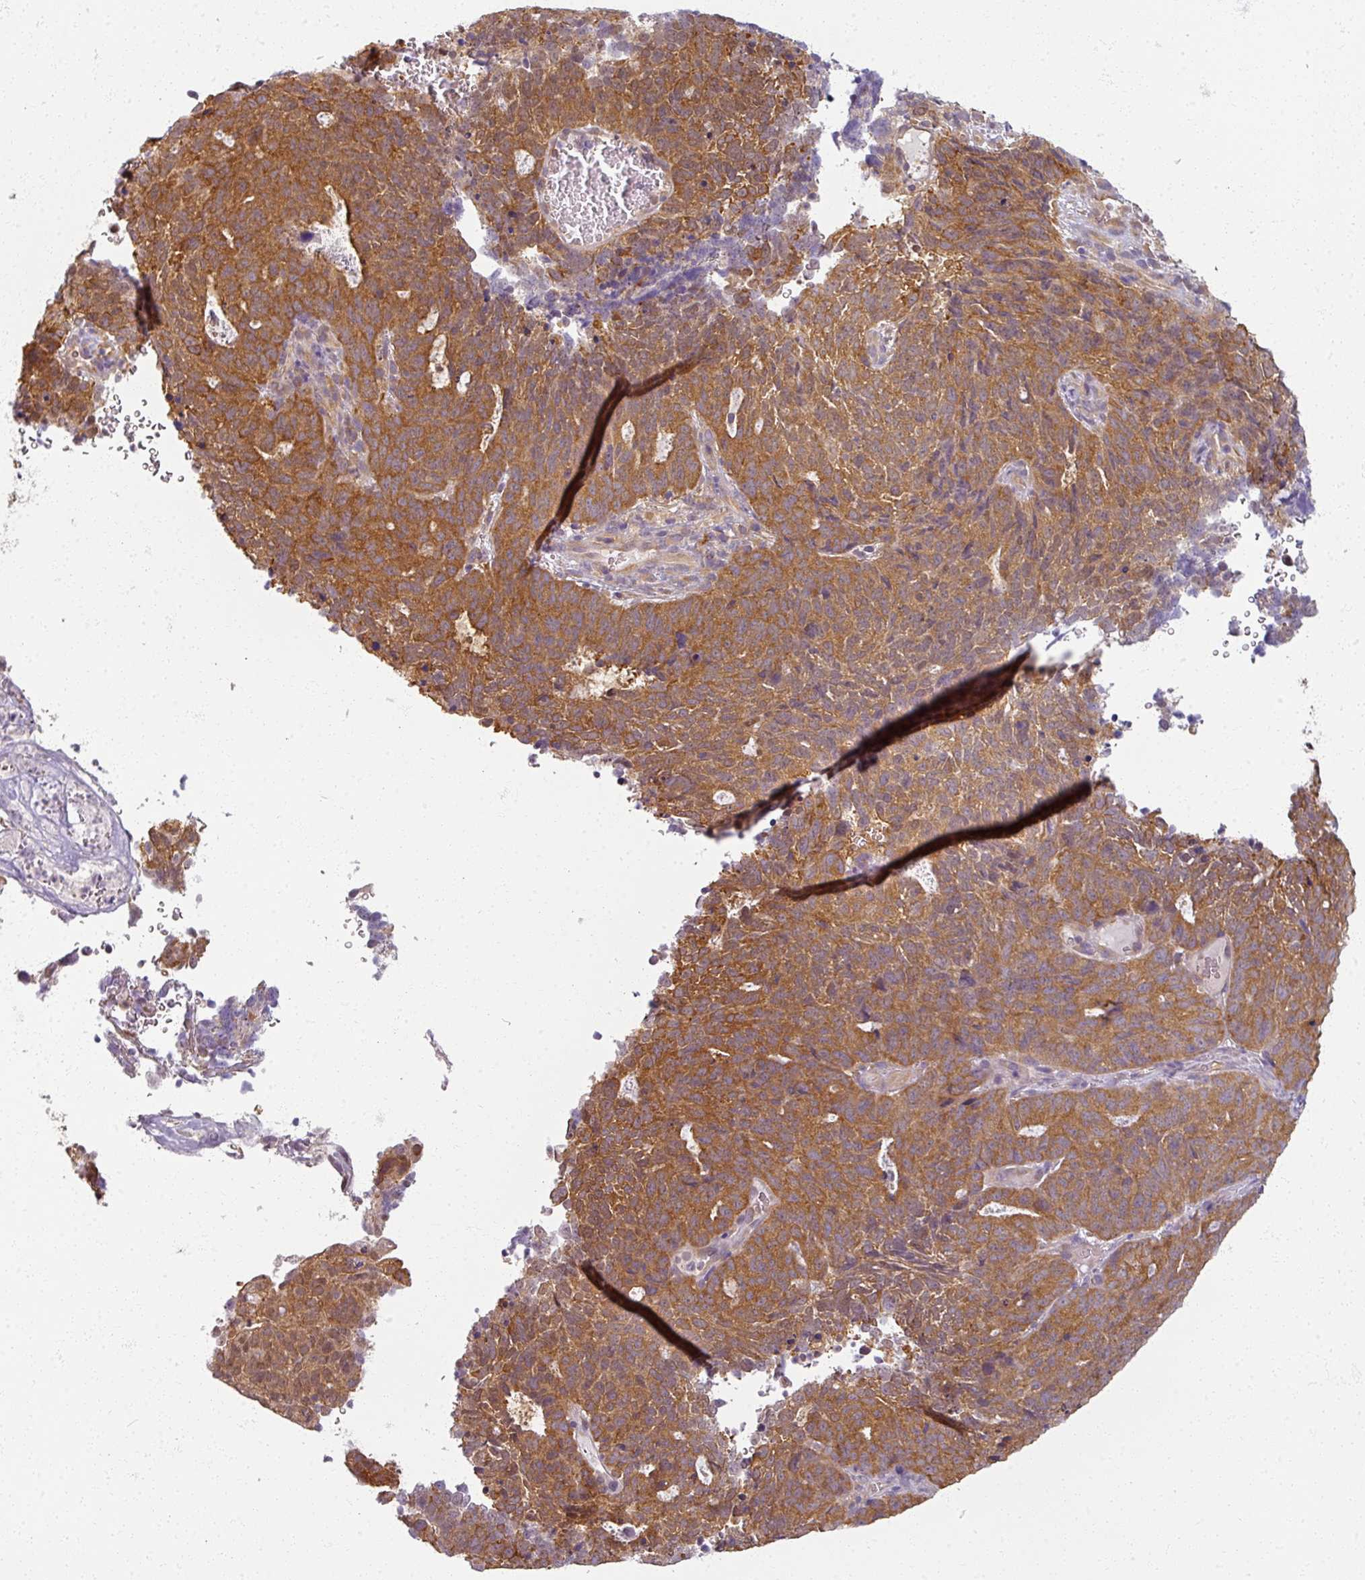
{"staining": {"intensity": "strong", "quantity": ">75%", "location": "cytoplasmic/membranous"}, "tissue": "cervical cancer", "cell_type": "Tumor cells", "image_type": "cancer", "snomed": [{"axis": "morphology", "description": "Adenocarcinoma, NOS"}, {"axis": "topography", "description": "Cervix"}], "caption": "High-magnification brightfield microscopy of cervical cancer (adenocarcinoma) stained with DAB (brown) and counterstained with hematoxylin (blue). tumor cells exhibit strong cytoplasmic/membranous expression is appreciated in approximately>75% of cells.", "gene": "AGPAT4", "patient": {"sex": "female", "age": 38}}